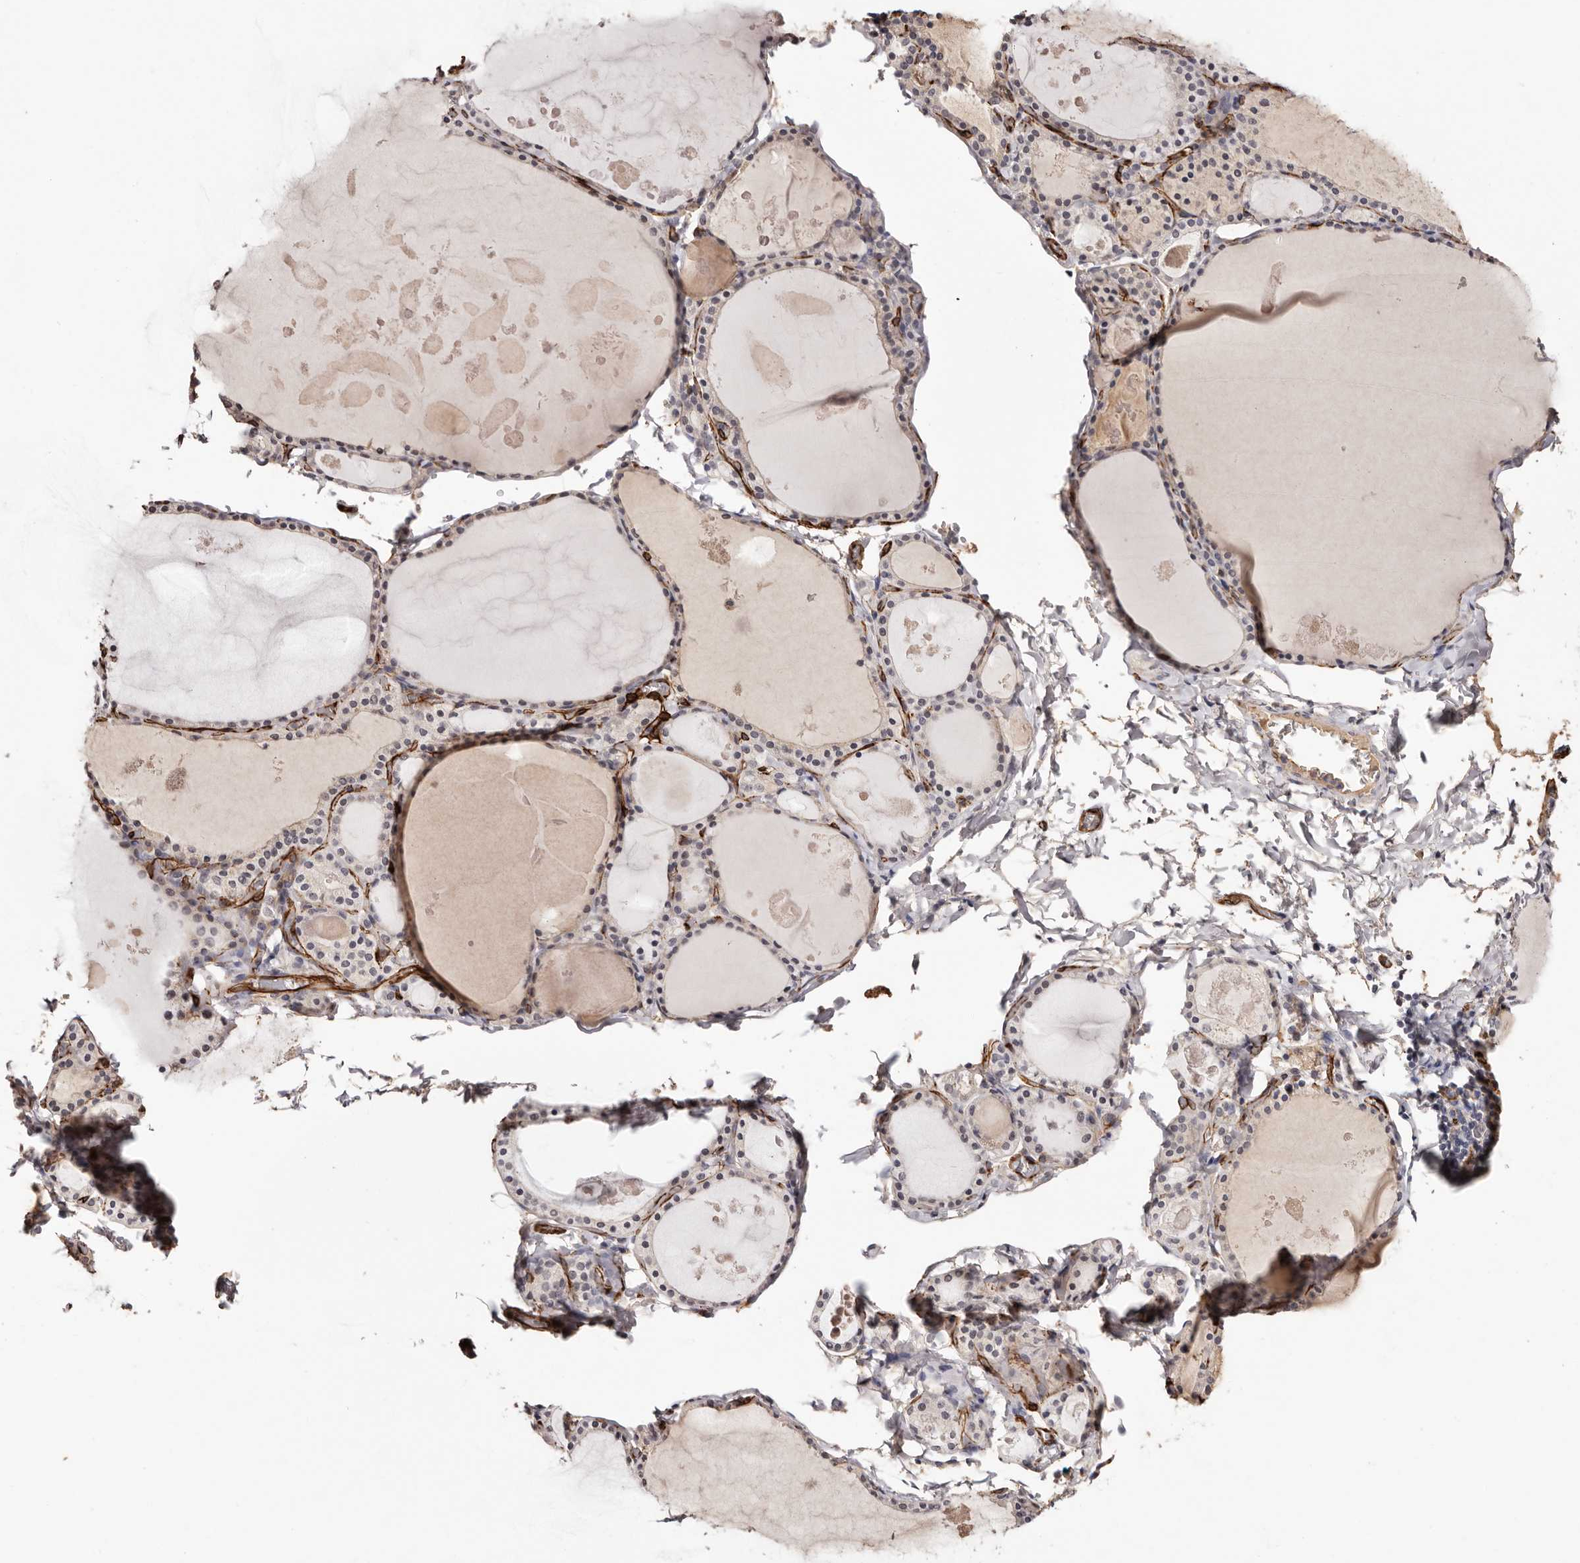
{"staining": {"intensity": "weak", "quantity": "<25%", "location": "cytoplasmic/membranous"}, "tissue": "thyroid gland", "cell_type": "Glandular cells", "image_type": "normal", "snomed": [{"axis": "morphology", "description": "Normal tissue, NOS"}, {"axis": "topography", "description": "Thyroid gland"}], "caption": "High power microscopy image of an immunohistochemistry (IHC) histopathology image of unremarkable thyroid gland, revealing no significant staining in glandular cells. (DAB IHC visualized using brightfield microscopy, high magnification).", "gene": "ZNF557", "patient": {"sex": "male", "age": 56}}